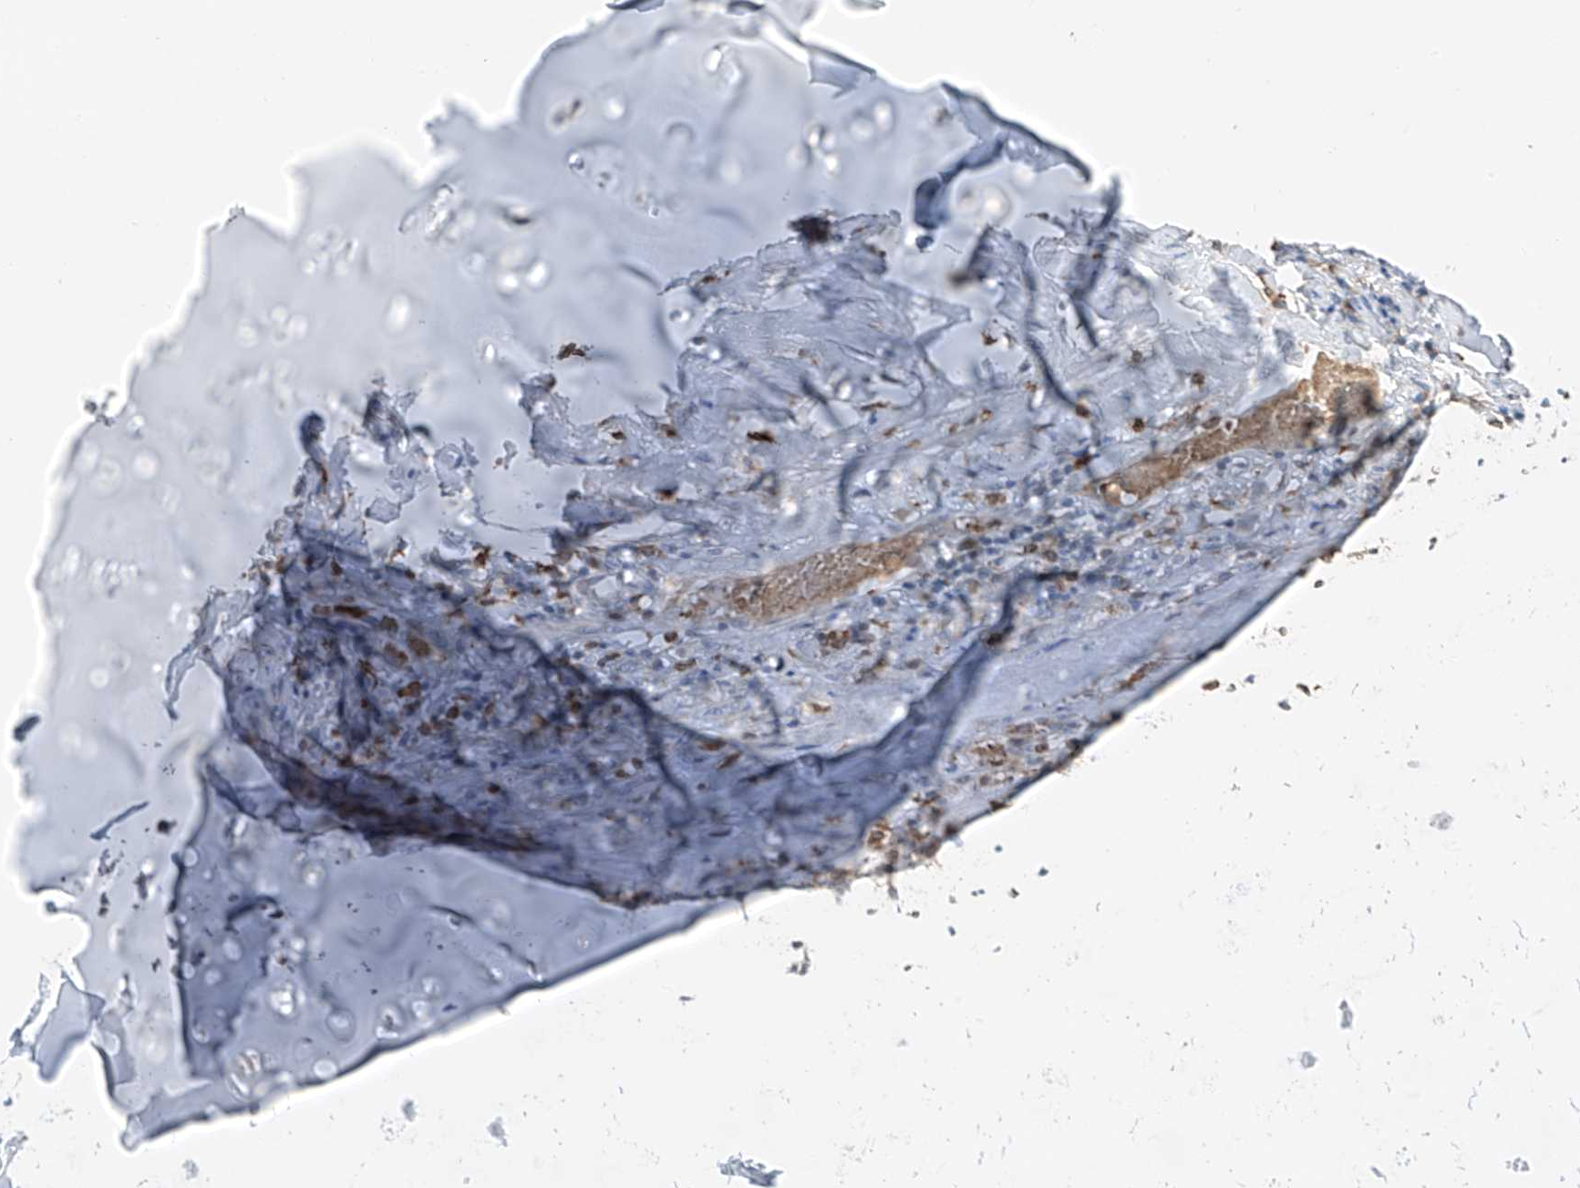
{"staining": {"intensity": "weak", "quantity": ">75%", "location": "cytoplasmic/membranous"}, "tissue": "adipose tissue", "cell_type": "Adipocytes", "image_type": "normal", "snomed": [{"axis": "morphology", "description": "Normal tissue, NOS"}, {"axis": "morphology", "description": "Basal cell carcinoma"}, {"axis": "topography", "description": "Cartilage tissue"}, {"axis": "topography", "description": "Nasopharynx"}, {"axis": "topography", "description": "Oral tissue"}], "caption": "Immunohistochemistry (IHC) of normal human adipose tissue exhibits low levels of weak cytoplasmic/membranous expression in approximately >75% of adipocytes.", "gene": "TBXAS1", "patient": {"sex": "female", "age": 77}}